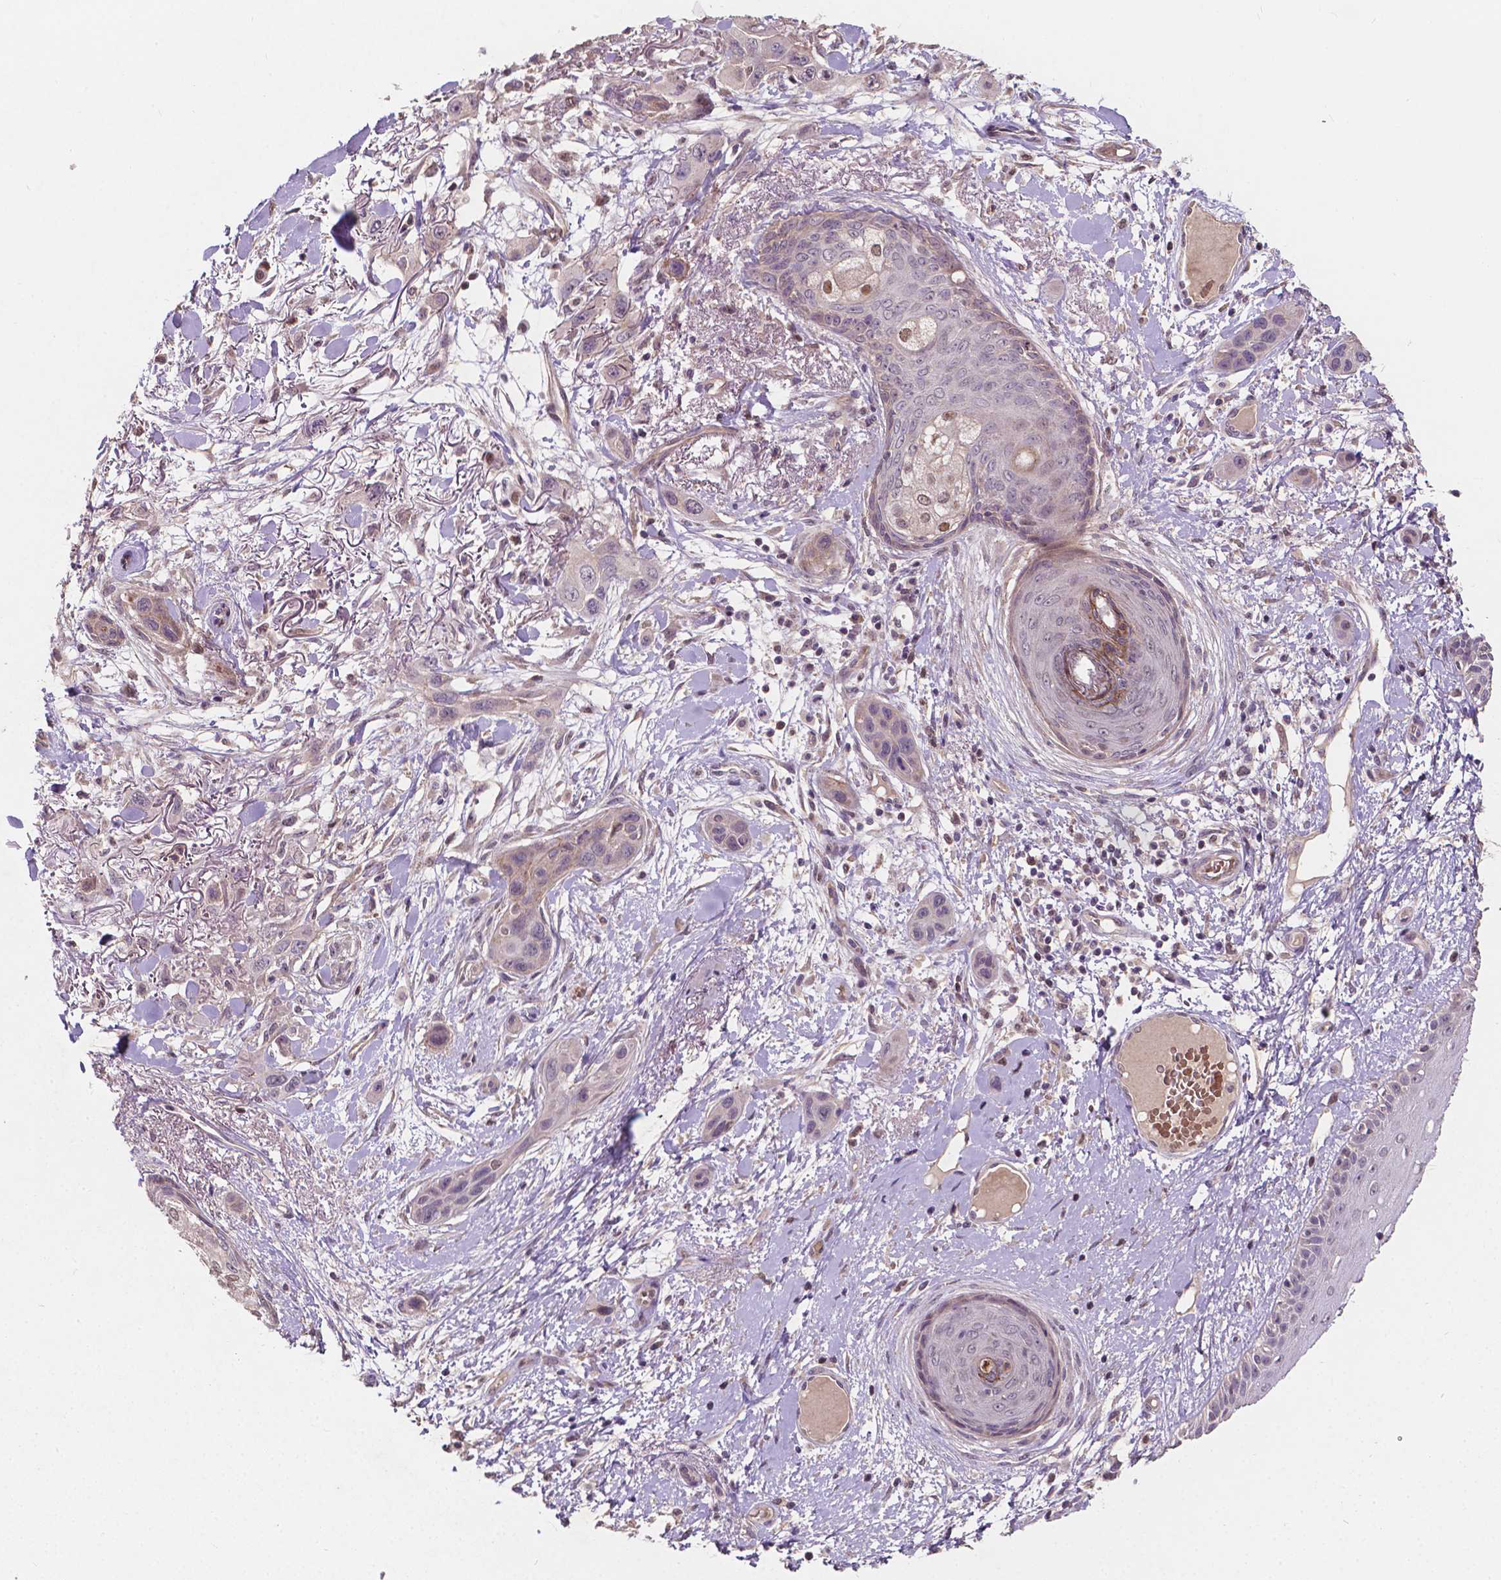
{"staining": {"intensity": "weak", "quantity": "25%-75%", "location": "cytoplasmic/membranous,nuclear"}, "tissue": "skin cancer", "cell_type": "Tumor cells", "image_type": "cancer", "snomed": [{"axis": "morphology", "description": "Squamous cell carcinoma, NOS"}, {"axis": "topography", "description": "Skin"}], "caption": "Weak cytoplasmic/membranous and nuclear expression is identified in approximately 25%-75% of tumor cells in skin cancer.", "gene": "DUSP16", "patient": {"sex": "male", "age": 79}}